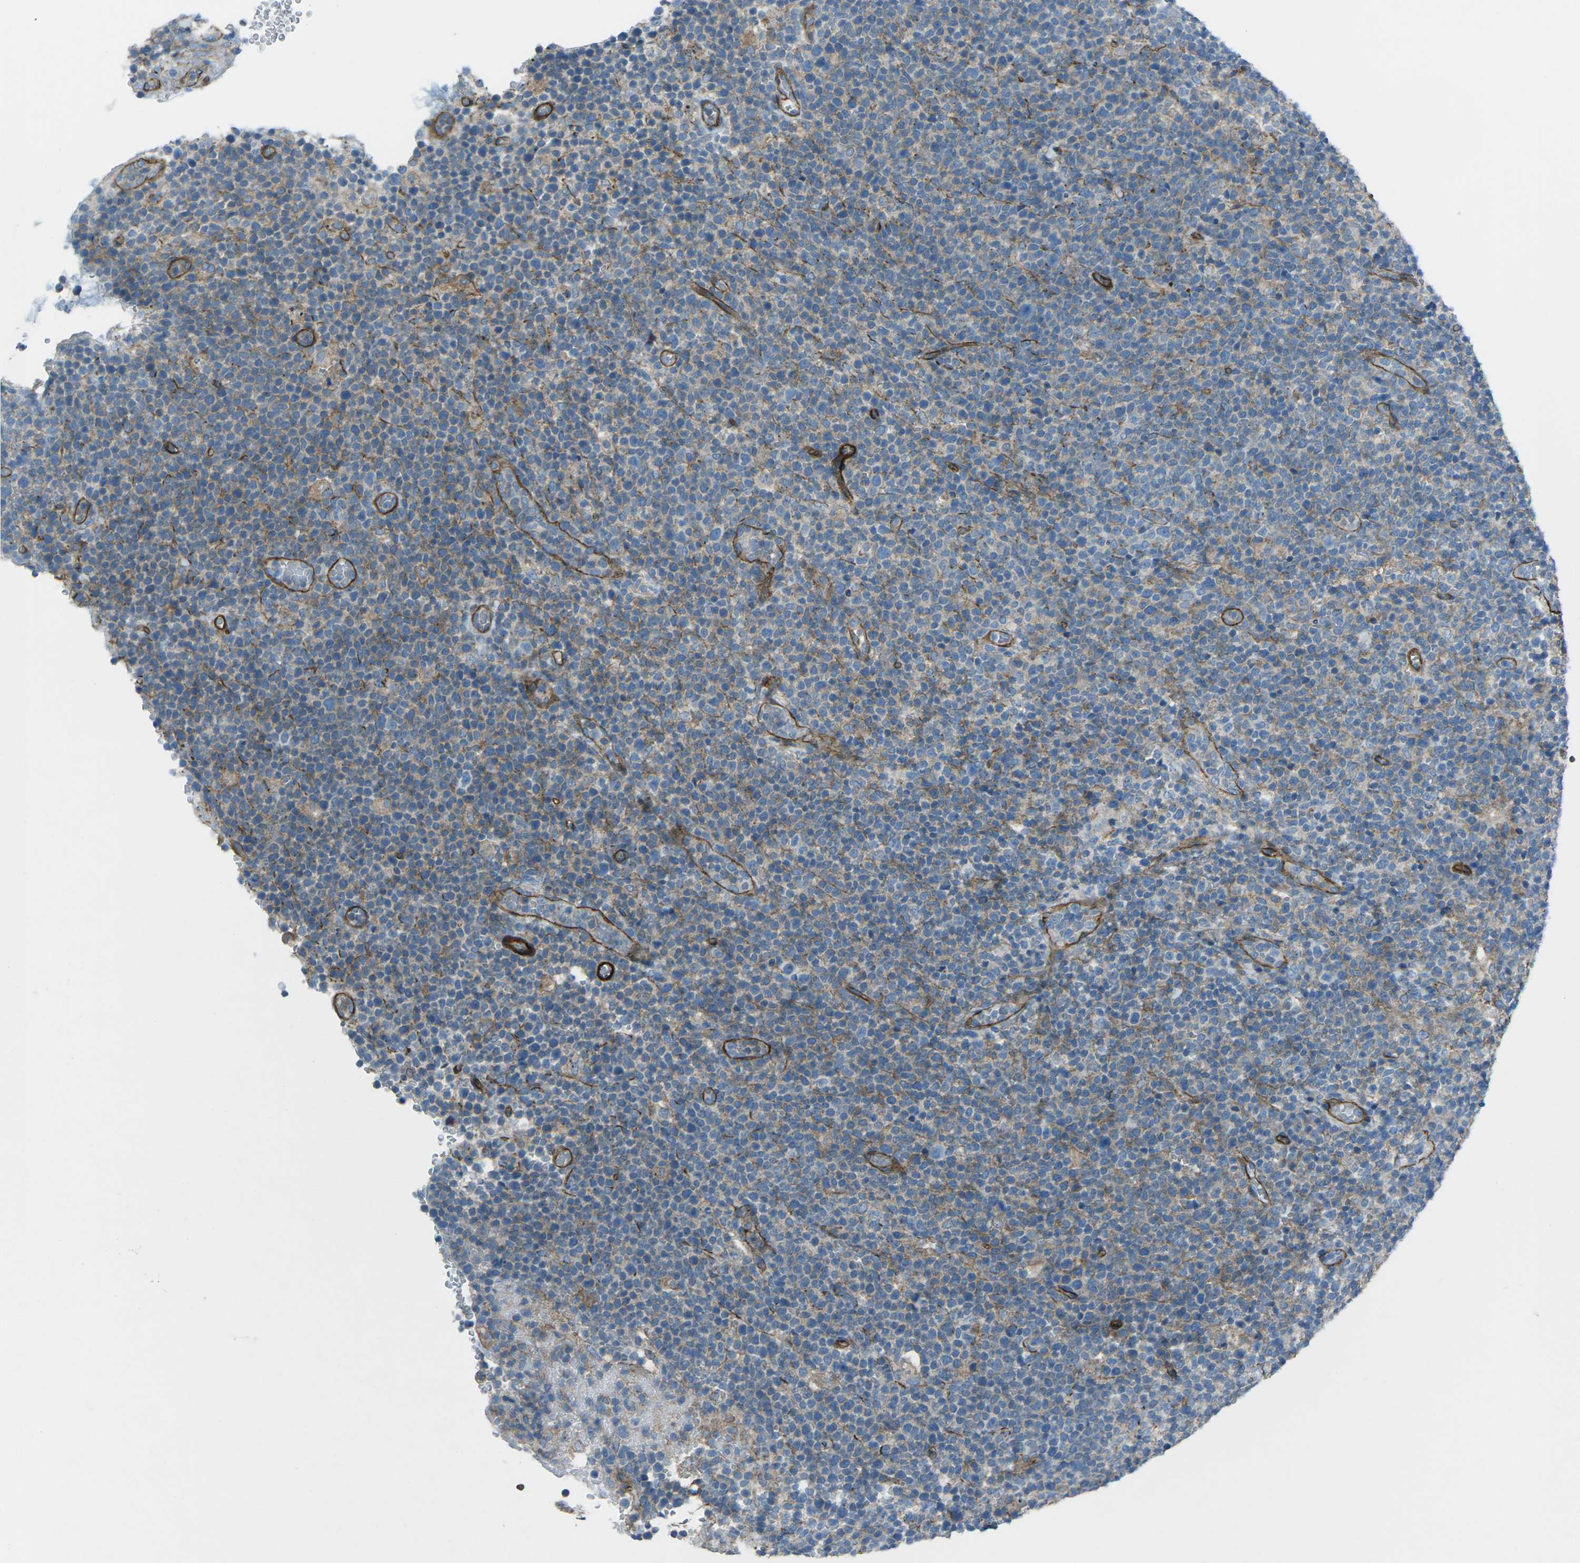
{"staining": {"intensity": "weak", "quantity": "<25%", "location": "cytoplasmic/membranous"}, "tissue": "lymphoma", "cell_type": "Tumor cells", "image_type": "cancer", "snomed": [{"axis": "morphology", "description": "Malignant lymphoma, non-Hodgkin's type, High grade"}, {"axis": "topography", "description": "Lymph node"}], "caption": "This is an immunohistochemistry (IHC) micrograph of human lymphoma. There is no staining in tumor cells.", "gene": "UTRN", "patient": {"sex": "male", "age": 61}}